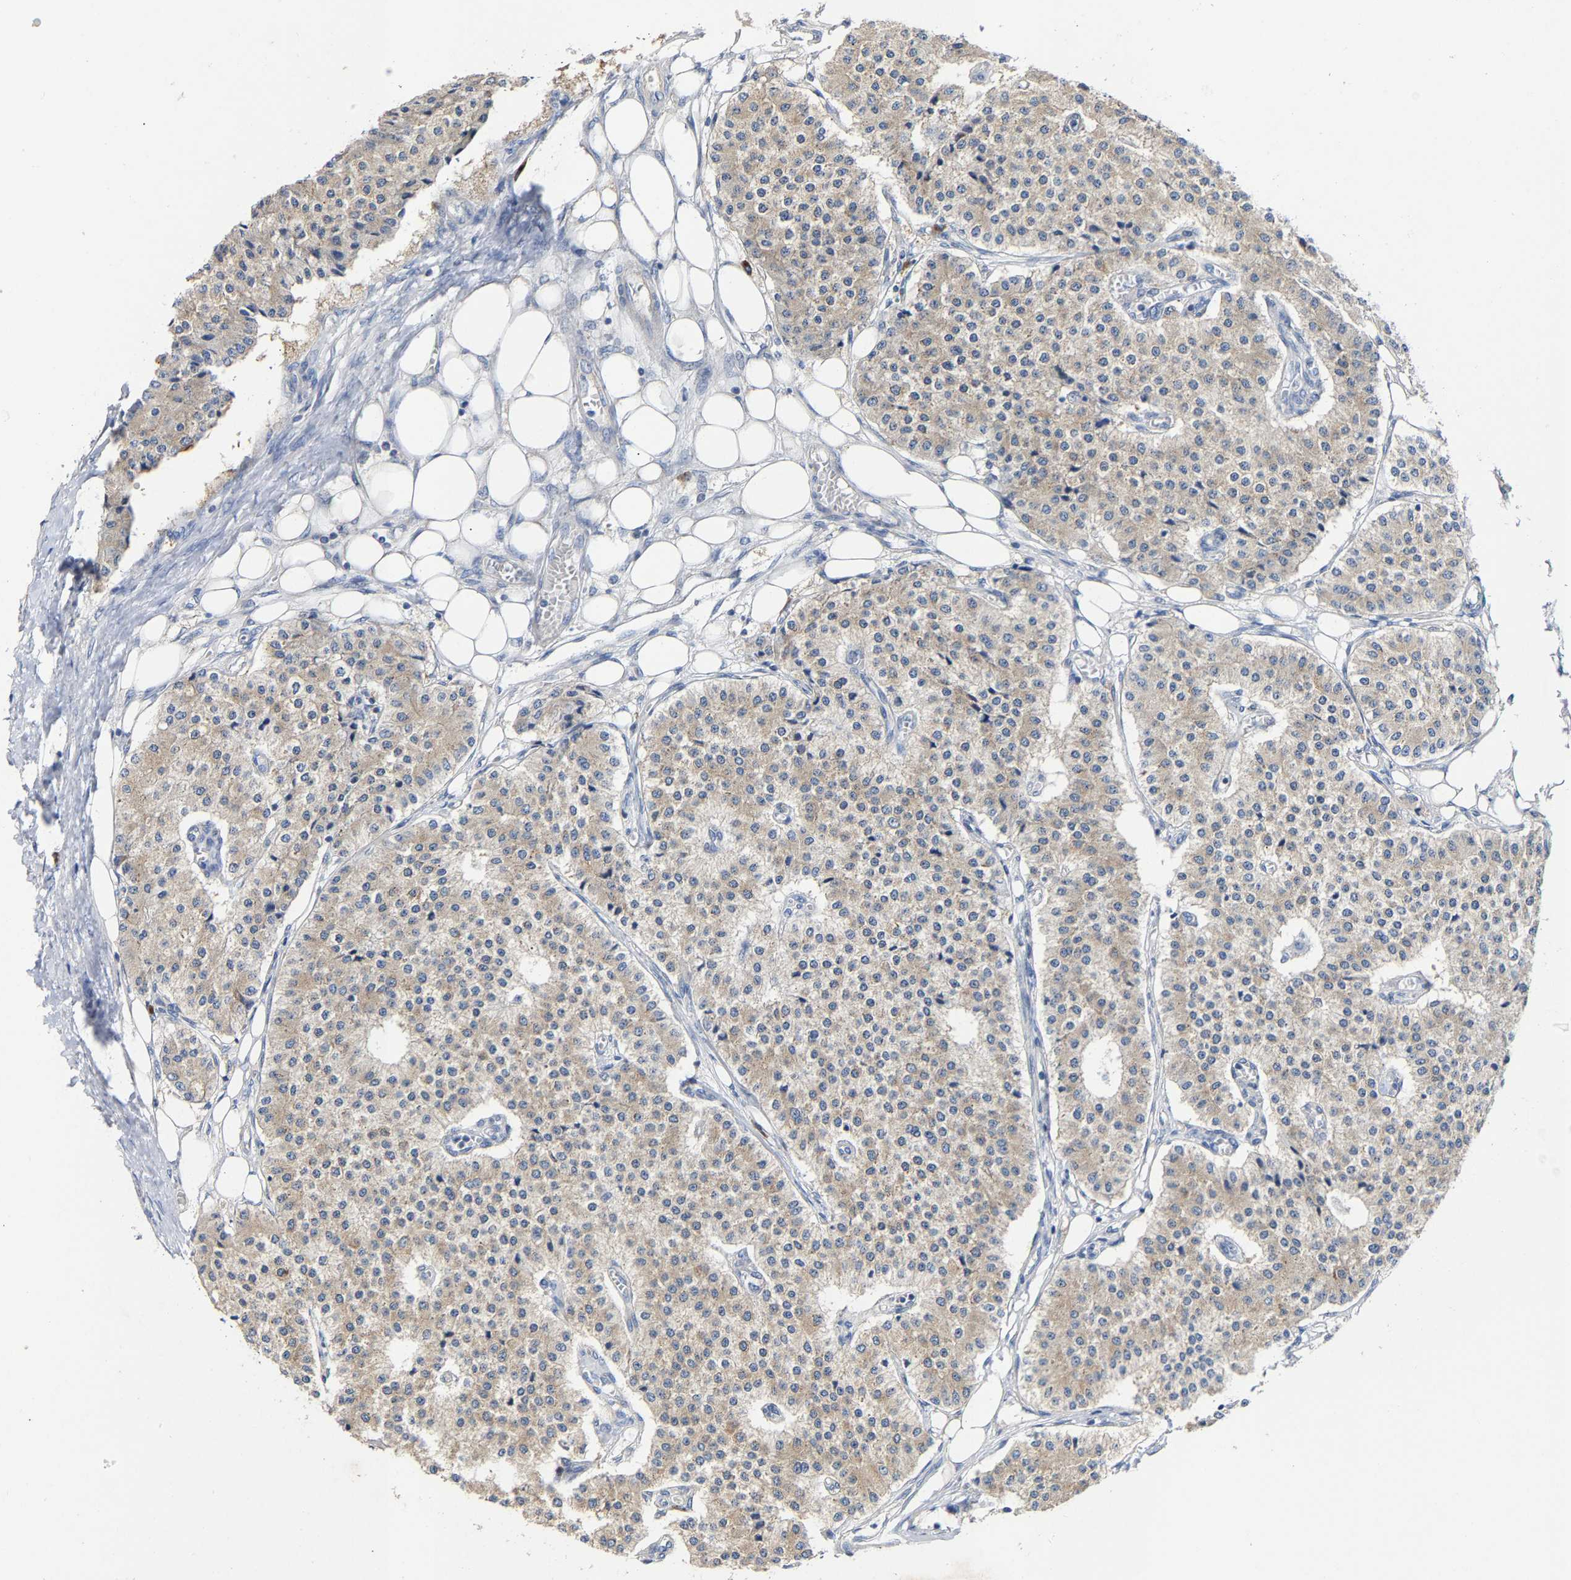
{"staining": {"intensity": "weak", "quantity": "25%-75%", "location": "cytoplasmic/membranous"}, "tissue": "carcinoid", "cell_type": "Tumor cells", "image_type": "cancer", "snomed": [{"axis": "morphology", "description": "Carcinoid, malignant, NOS"}, {"axis": "topography", "description": "Colon"}], "caption": "Human carcinoid stained with a protein marker exhibits weak staining in tumor cells.", "gene": "PPP1R15A", "patient": {"sex": "female", "age": 52}}